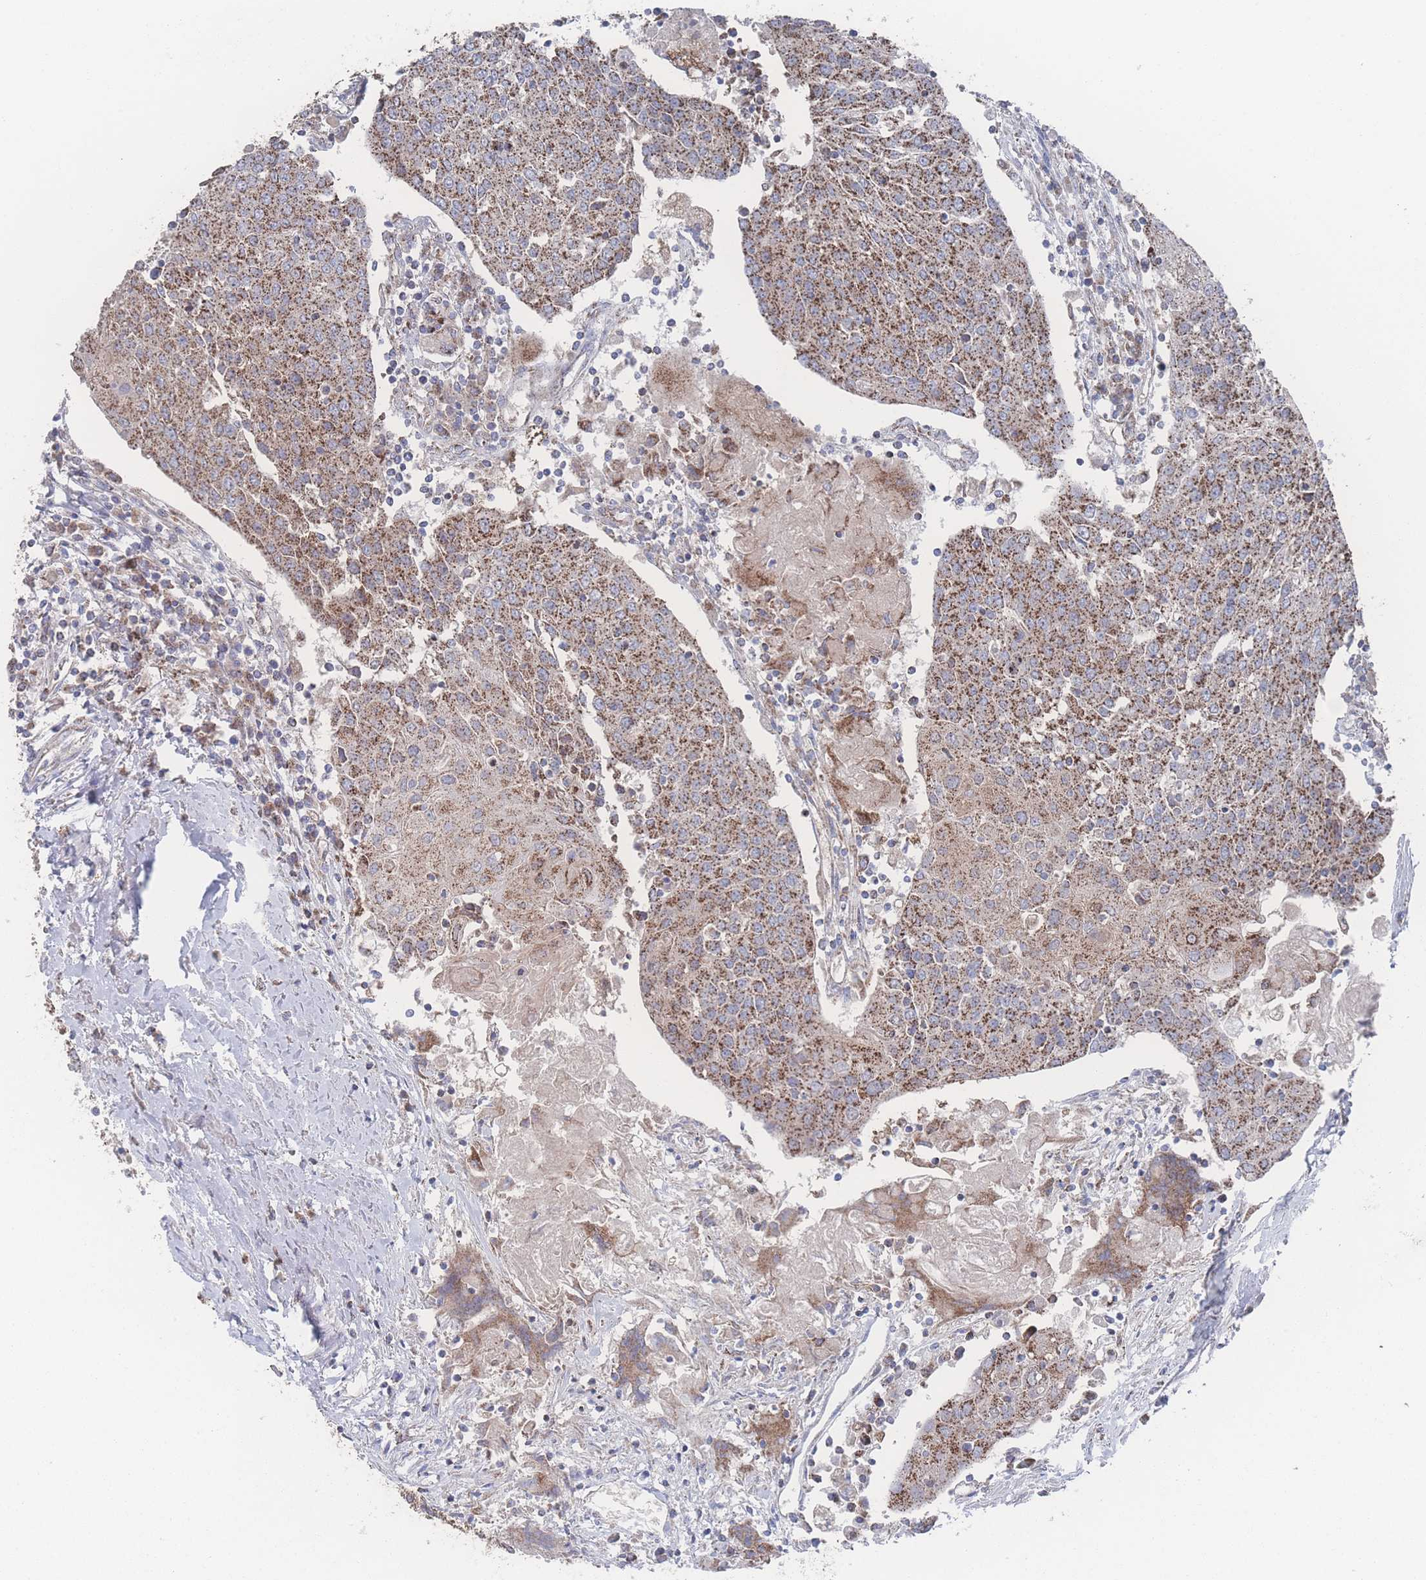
{"staining": {"intensity": "moderate", "quantity": ">75%", "location": "cytoplasmic/membranous"}, "tissue": "urothelial cancer", "cell_type": "Tumor cells", "image_type": "cancer", "snomed": [{"axis": "morphology", "description": "Urothelial carcinoma, High grade"}, {"axis": "topography", "description": "Urinary bladder"}], "caption": "Protein expression analysis of human high-grade urothelial carcinoma reveals moderate cytoplasmic/membranous positivity in about >75% of tumor cells.", "gene": "PEX14", "patient": {"sex": "female", "age": 85}}